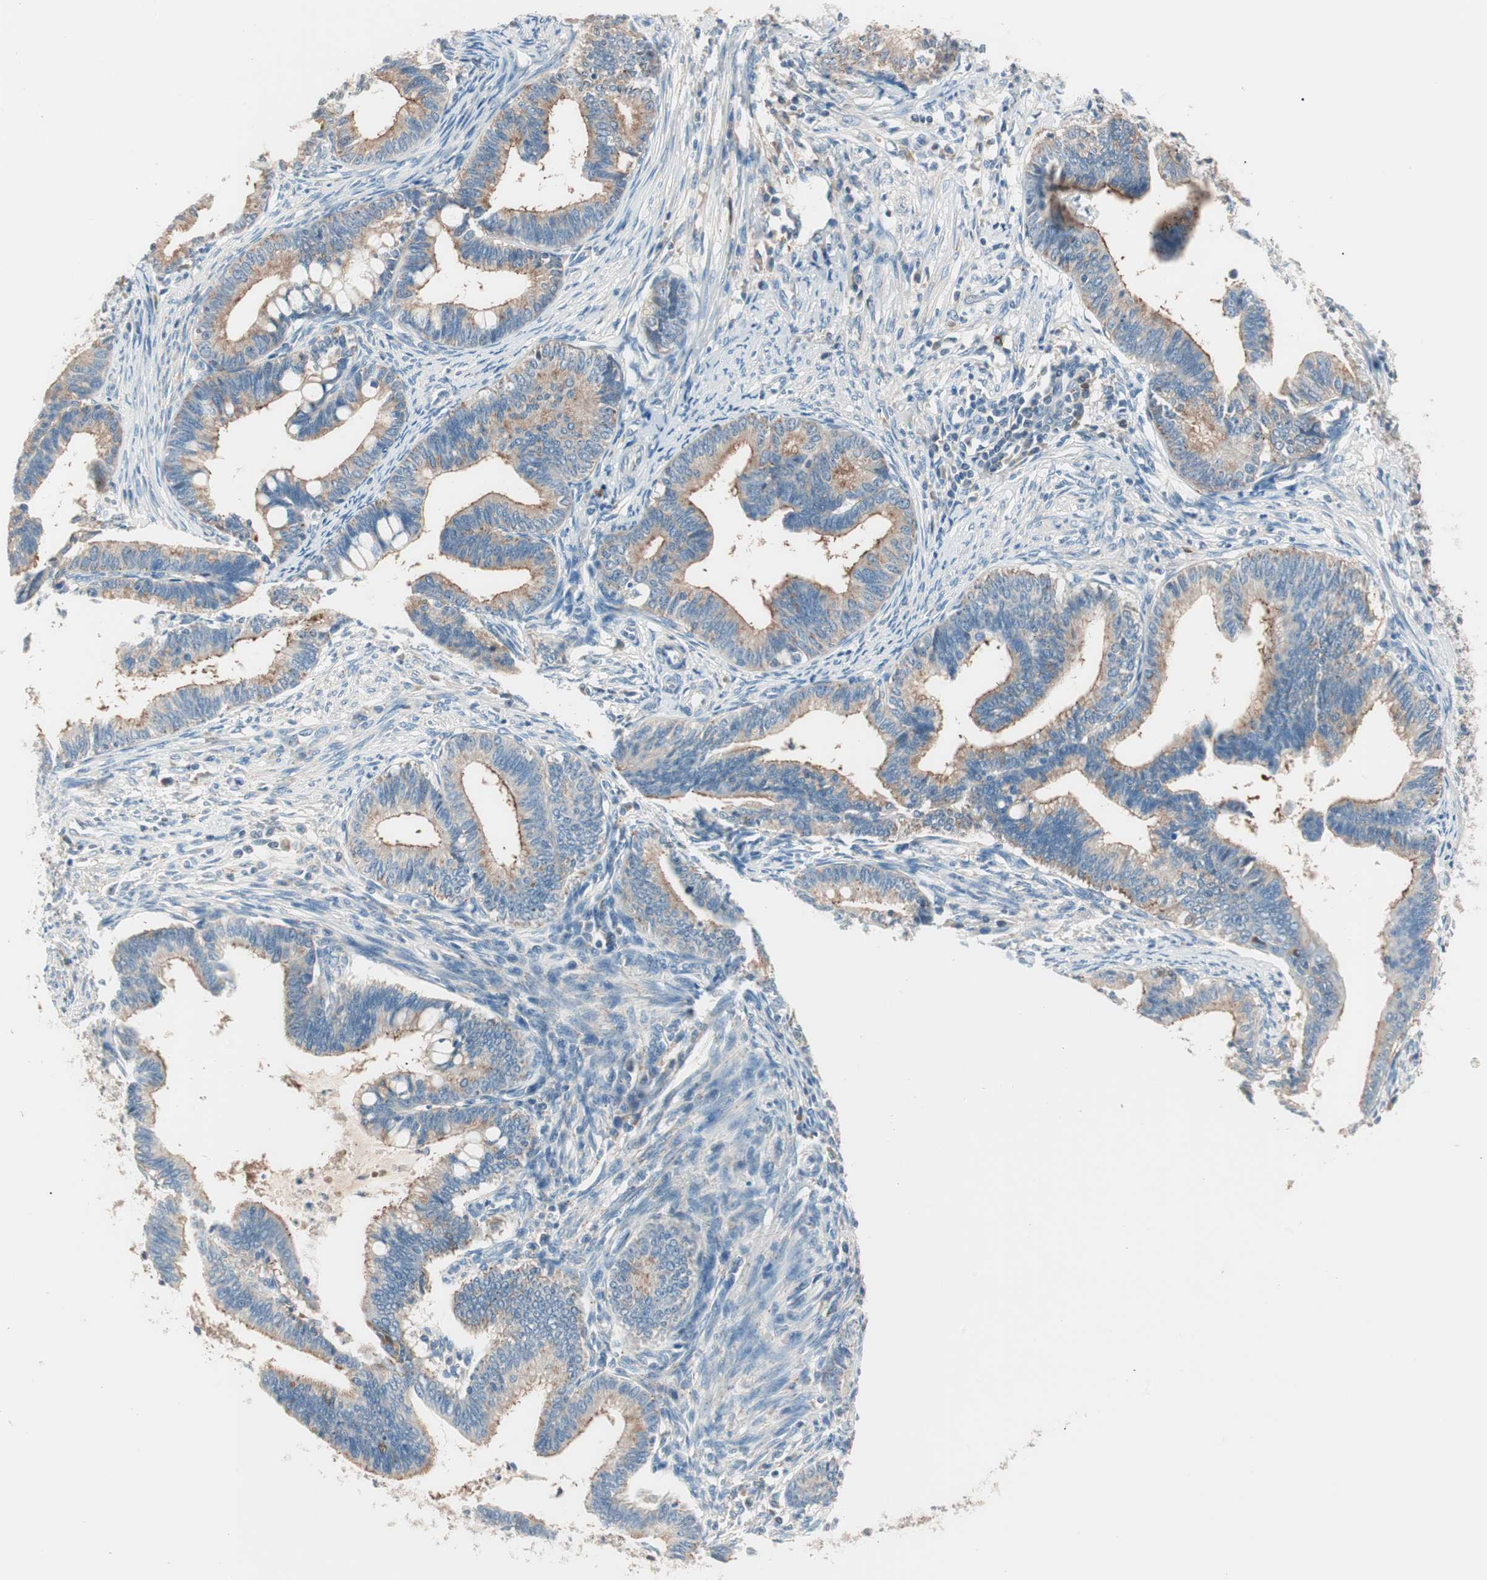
{"staining": {"intensity": "weak", "quantity": "25%-75%", "location": "cytoplasmic/membranous"}, "tissue": "cervical cancer", "cell_type": "Tumor cells", "image_type": "cancer", "snomed": [{"axis": "morphology", "description": "Adenocarcinoma, NOS"}, {"axis": "topography", "description": "Cervix"}], "caption": "Immunohistochemistry (DAB (3,3'-diaminobenzidine)) staining of human cervical adenocarcinoma shows weak cytoplasmic/membranous protein expression in about 25%-75% of tumor cells.", "gene": "RAD54B", "patient": {"sex": "female", "age": 36}}